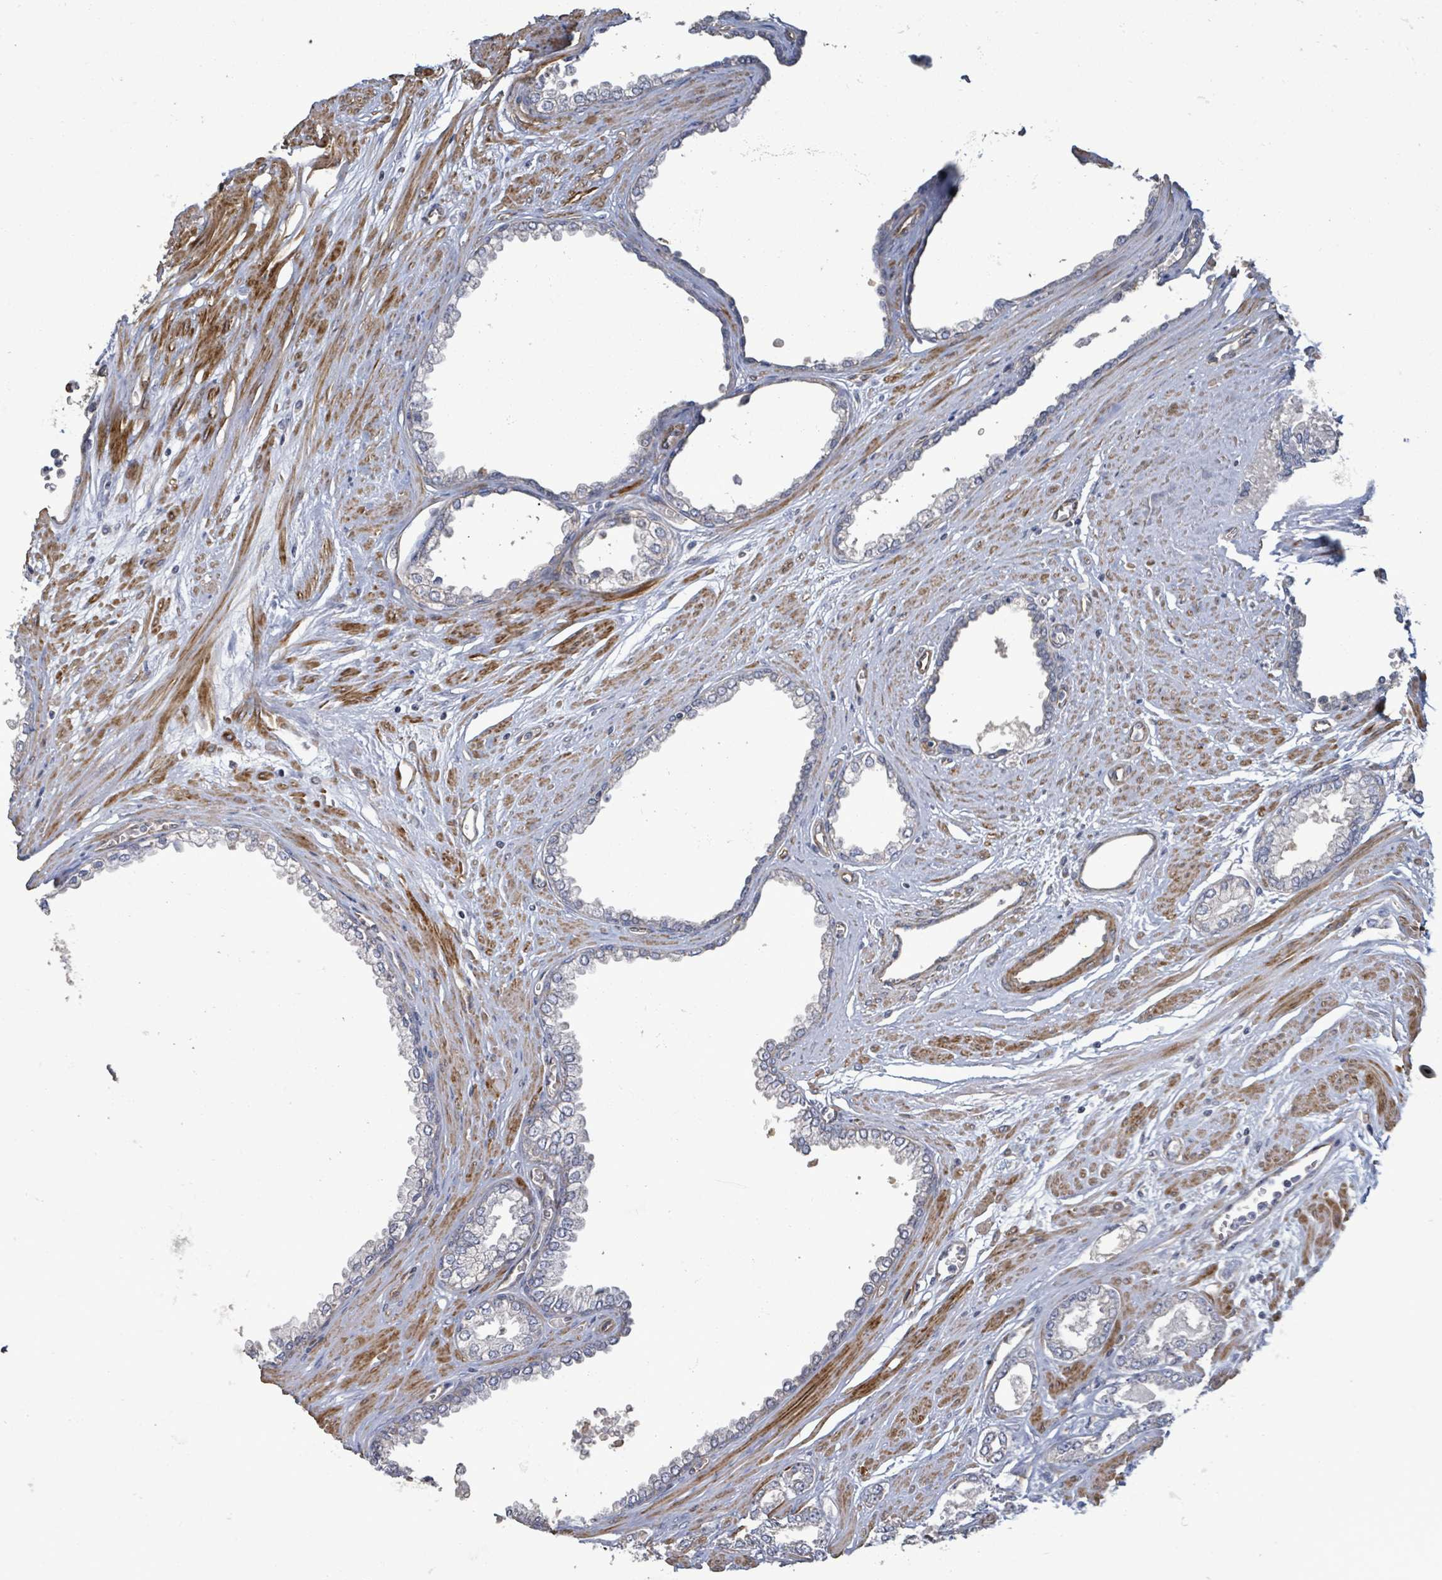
{"staining": {"intensity": "weak", "quantity": "<25%", "location": "cytoplasmic/membranous"}, "tissue": "prostate cancer", "cell_type": "Tumor cells", "image_type": "cancer", "snomed": [{"axis": "morphology", "description": "Adenocarcinoma, Low grade"}, {"axis": "topography", "description": "Prostate"}], "caption": "This is a micrograph of immunohistochemistry (IHC) staining of prostate cancer (adenocarcinoma (low-grade)), which shows no expression in tumor cells. (DAB IHC visualized using brightfield microscopy, high magnification).", "gene": "KANK3", "patient": {"sex": "male", "age": 60}}